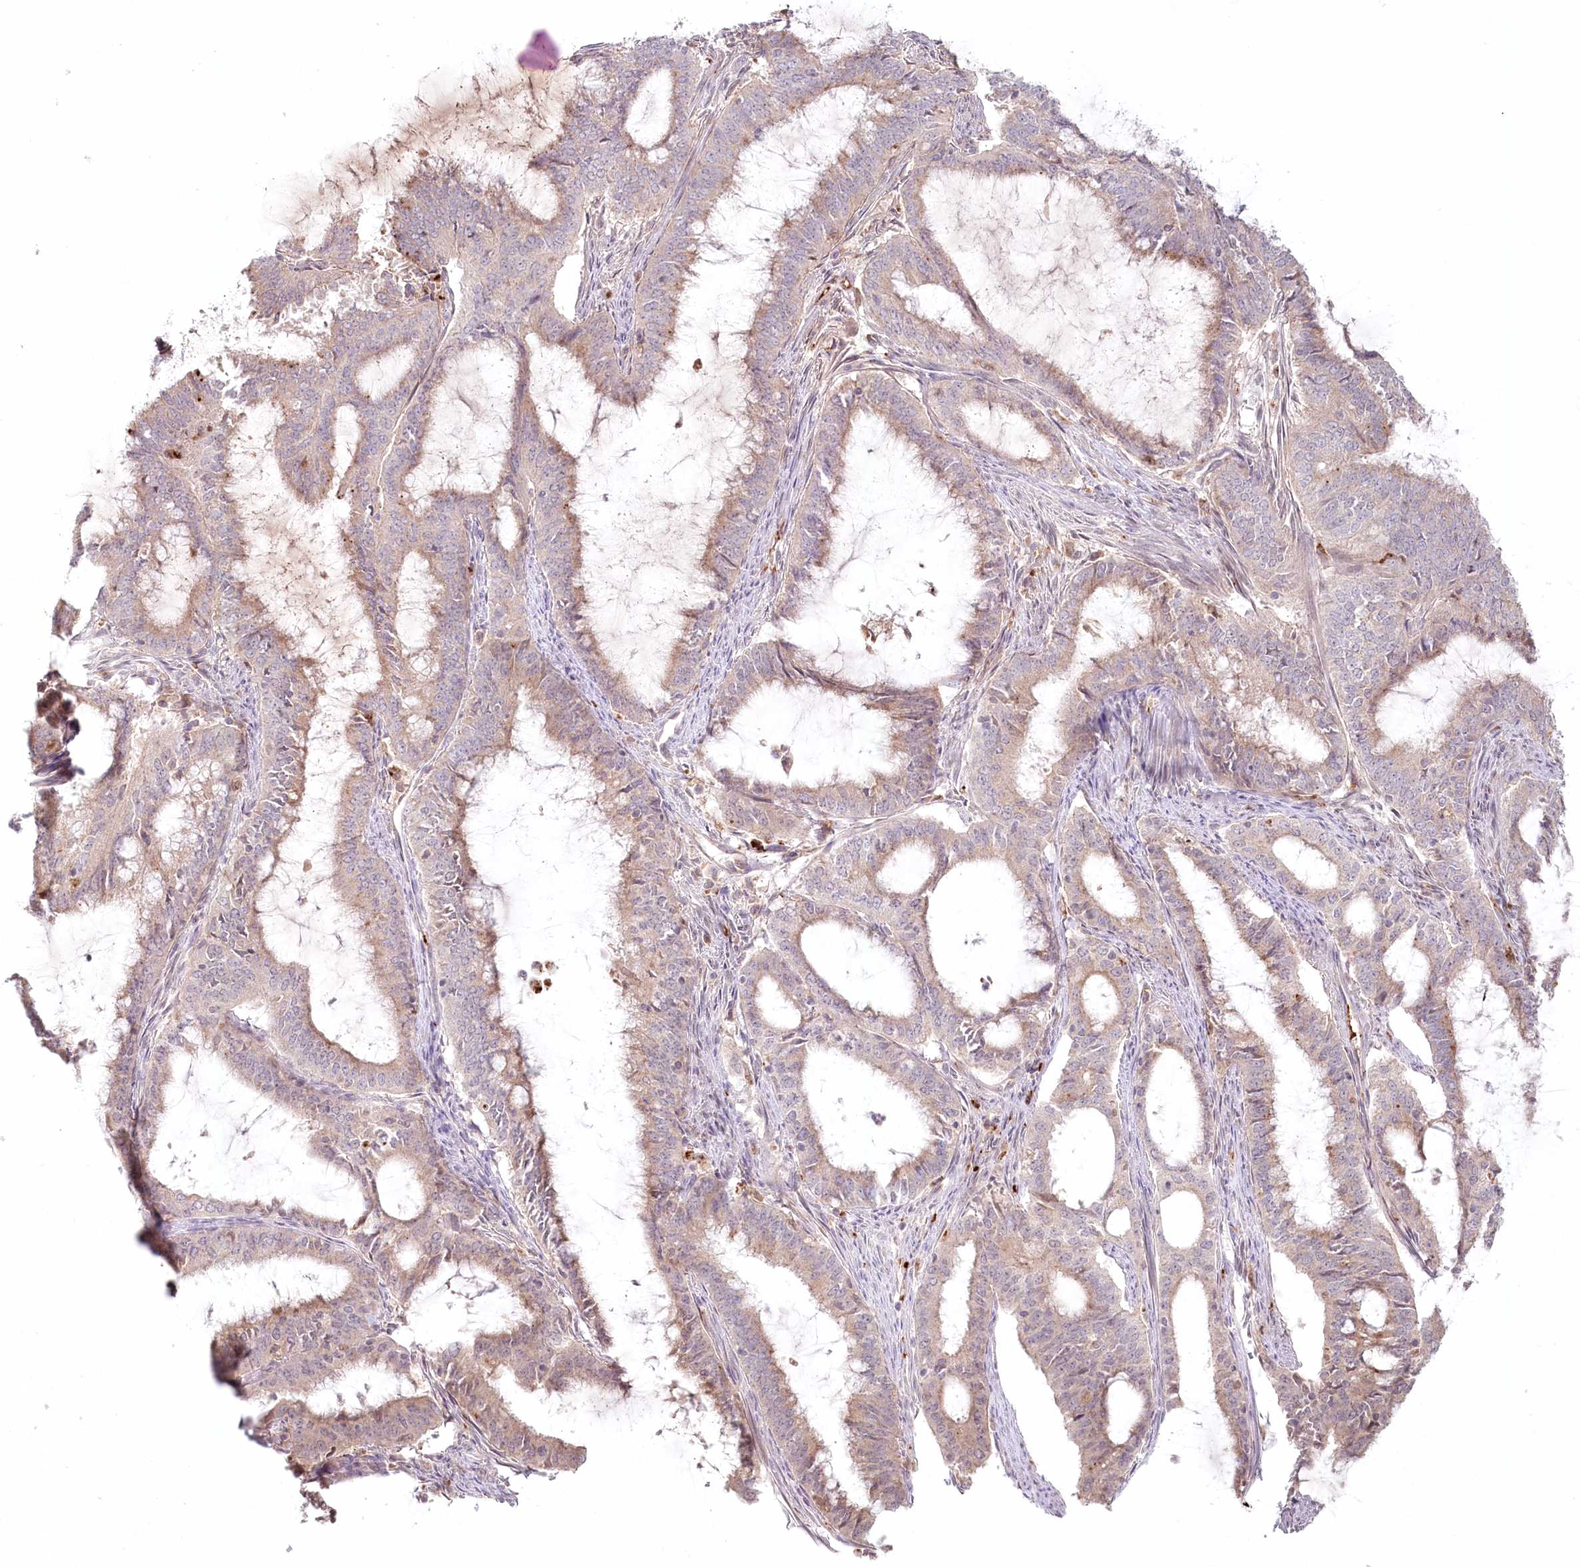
{"staining": {"intensity": "weak", "quantity": "25%-75%", "location": "cytoplasmic/membranous"}, "tissue": "endometrial cancer", "cell_type": "Tumor cells", "image_type": "cancer", "snomed": [{"axis": "morphology", "description": "Adenocarcinoma, NOS"}, {"axis": "topography", "description": "Endometrium"}], "caption": "About 25%-75% of tumor cells in endometrial cancer (adenocarcinoma) demonstrate weak cytoplasmic/membranous protein expression as visualized by brown immunohistochemical staining.", "gene": "PSAPL1", "patient": {"sex": "female", "age": 51}}